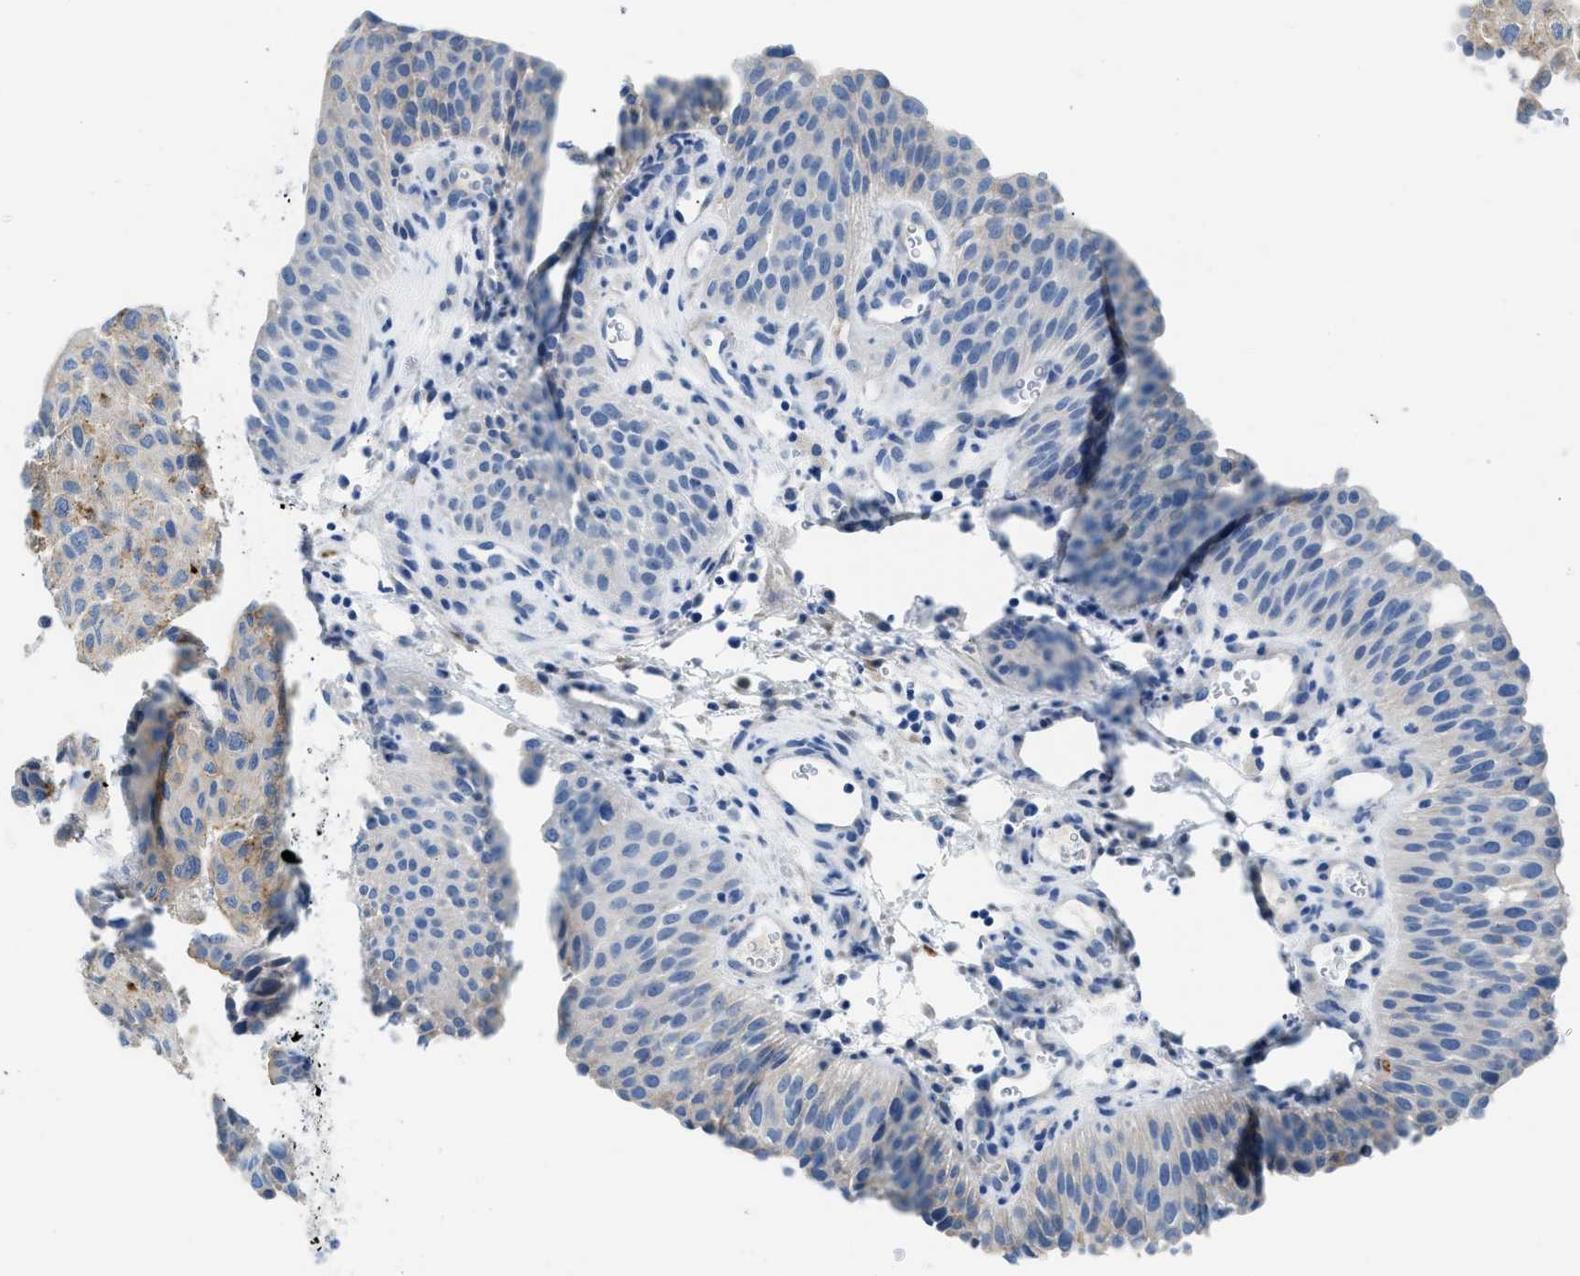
{"staining": {"intensity": "moderate", "quantity": "<25%", "location": "cytoplasmic/membranous"}, "tissue": "urothelial cancer", "cell_type": "Tumor cells", "image_type": "cancer", "snomed": [{"axis": "morphology", "description": "Urothelial carcinoma, Low grade"}, {"axis": "morphology", "description": "Urothelial carcinoma, High grade"}, {"axis": "topography", "description": "Urinary bladder"}], "caption": "Human high-grade urothelial carcinoma stained with a protein marker displays moderate staining in tumor cells.", "gene": "CLDN18", "patient": {"sex": "male", "age": 35}}